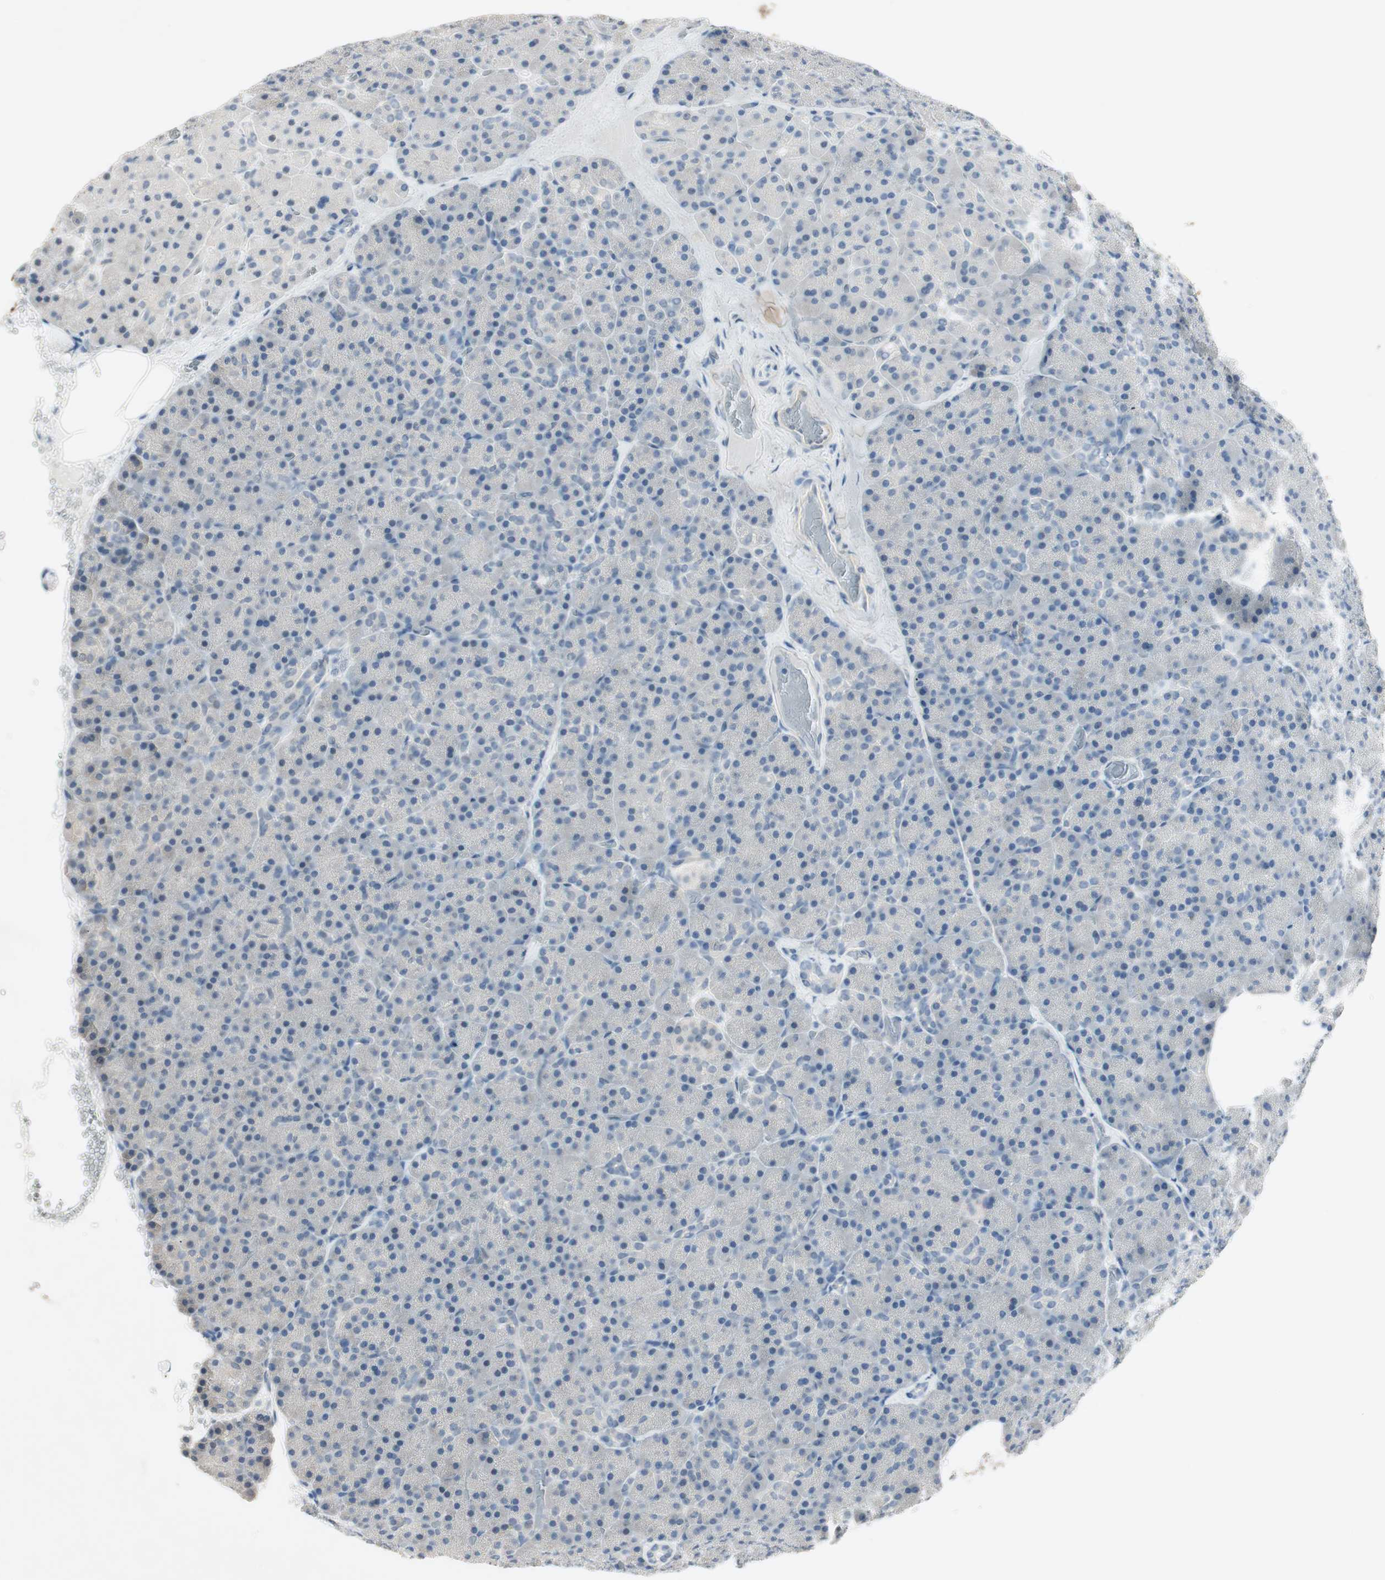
{"staining": {"intensity": "negative", "quantity": "none", "location": "none"}, "tissue": "pancreas", "cell_type": "Exocrine glandular cells", "image_type": "normal", "snomed": [{"axis": "morphology", "description": "Normal tissue, NOS"}, {"axis": "topography", "description": "Pancreas"}], "caption": "This micrograph is of normal pancreas stained with IHC to label a protein in brown with the nuclei are counter-stained blue. There is no expression in exocrine glandular cells. (DAB immunohistochemistry (IHC), high magnification).", "gene": "ITGB4", "patient": {"sex": "female", "age": 35}}